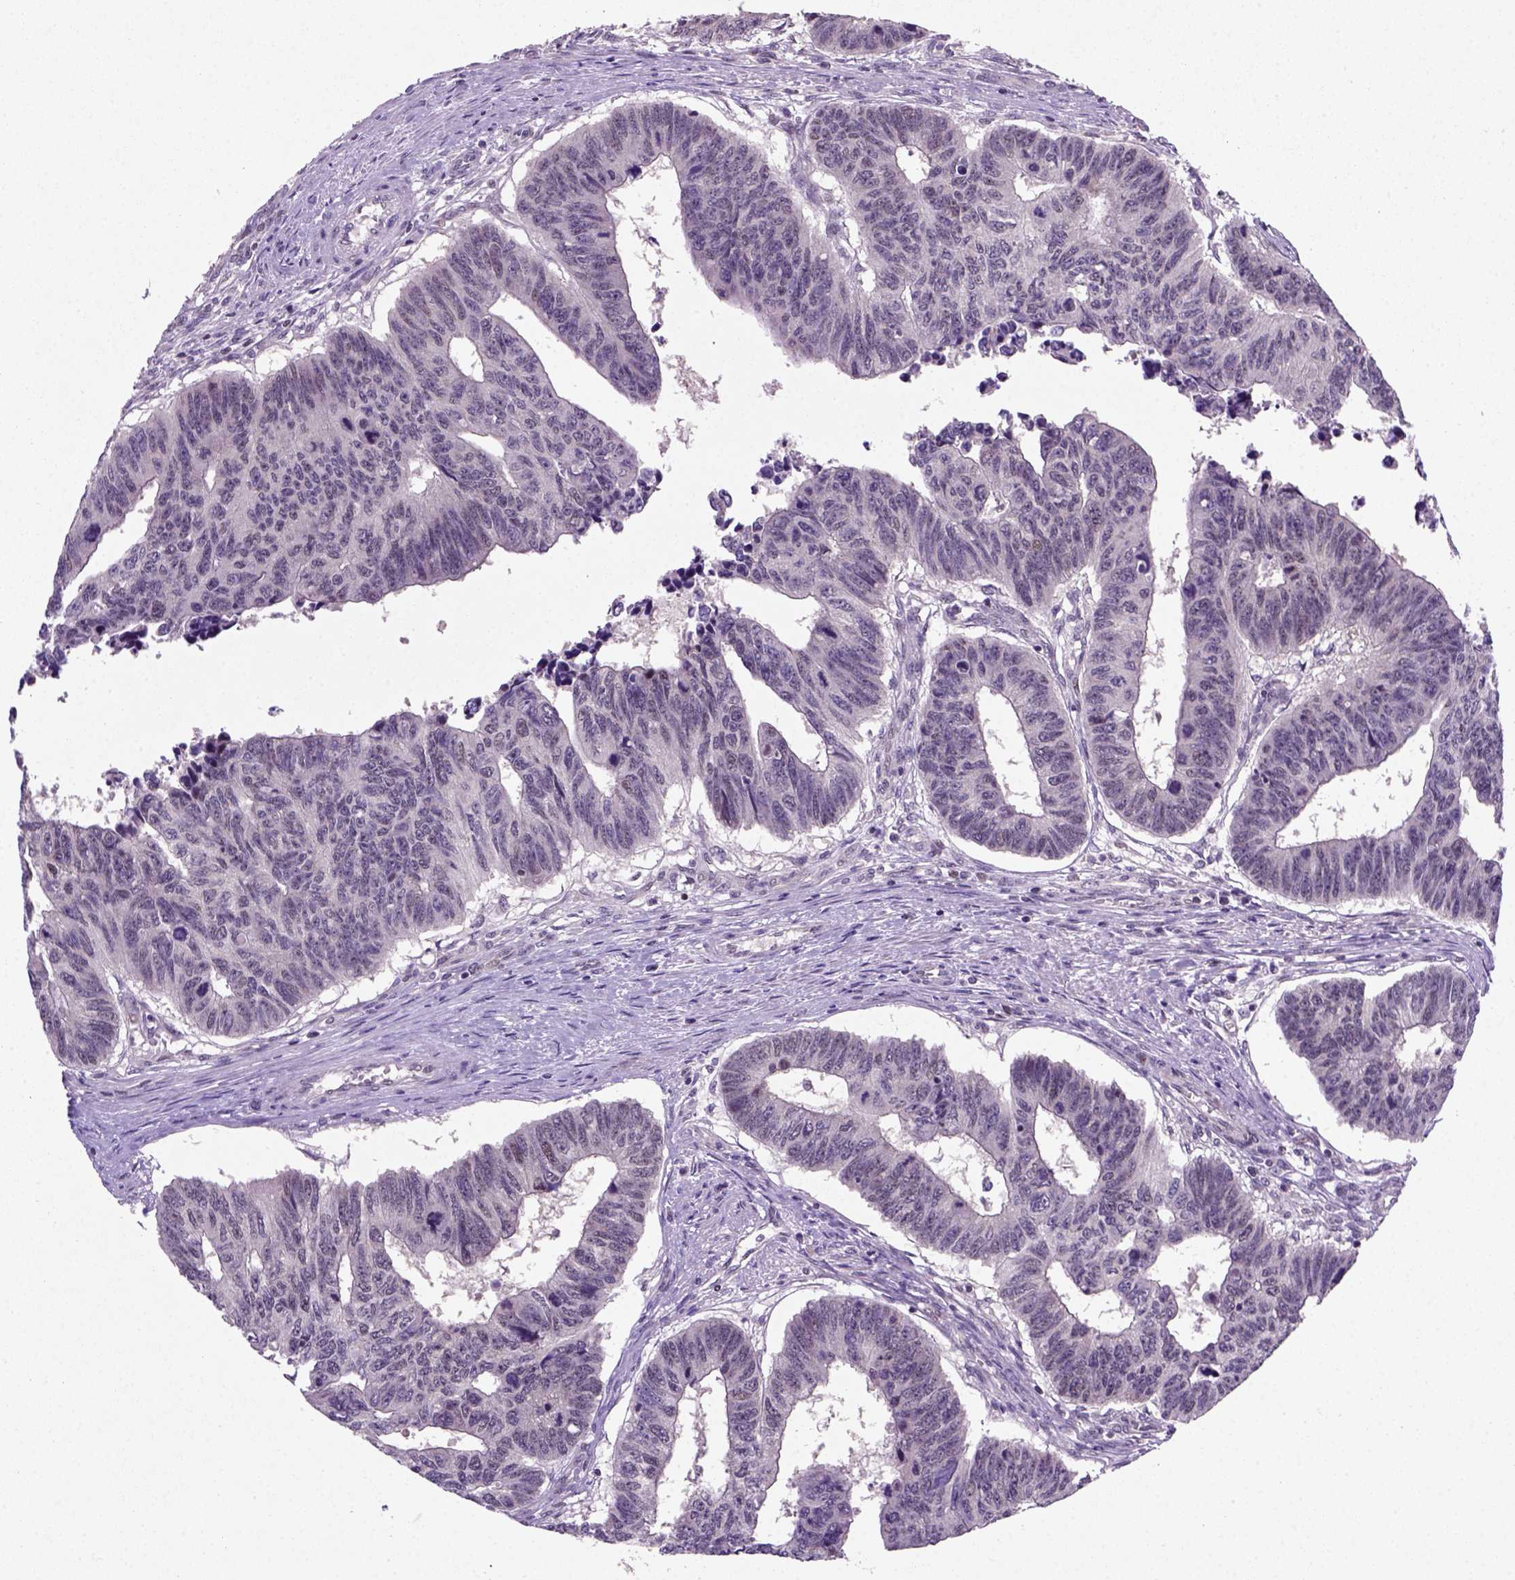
{"staining": {"intensity": "negative", "quantity": "none", "location": "none"}, "tissue": "colorectal cancer", "cell_type": "Tumor cells", "image_type": "cancer", "snomed": [{"axis": "morphology", "description": "Adenocarcinoma, NOS"}, {"axis": "topography", "description": "Rectum"}], "caption": "High power microscopy micrograph of an IHC micrograph of colorectal adenocarcinoma, revealing no significant staining in tumor cells.", "gene": "MGMT", "patient": {"sex": "female", "age": 85}}